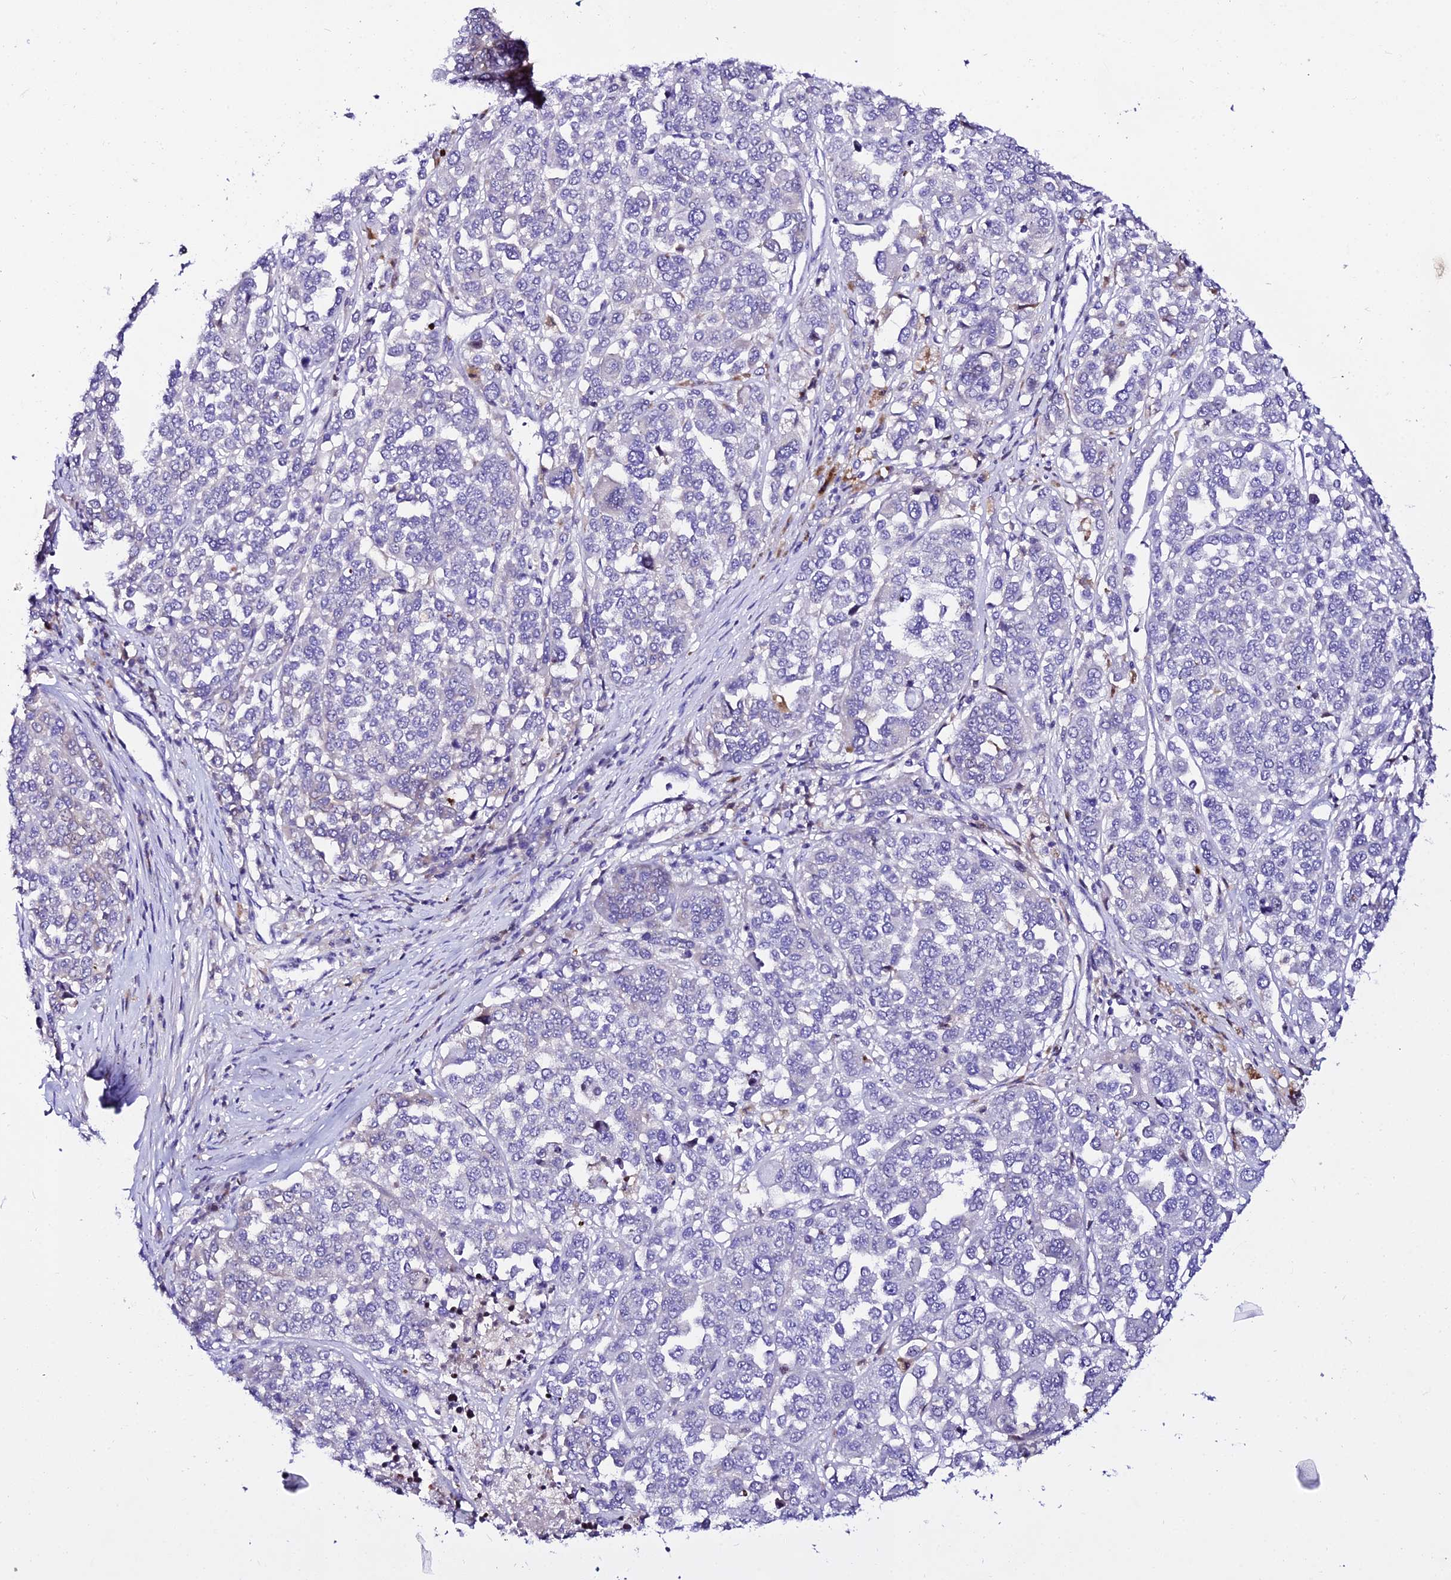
{"staining": {"intensity": "negative", "quantity": "none", "location": "none"}, "tissue": "melanoma", "cell_type": "Tumor cells", "image_type": "cancer", "snomed": [{"axis": "morphology", "description": "Malignant melanoma, Metastatic site"}, {"axis": "topography", "description": "Lymph node"}], "caption": "Melanoma was stained to show a protein in brown. There is no significant expression in tumor cells.", "gene": "DEFB132", "patient": {"sex": "male", "age": 44}}